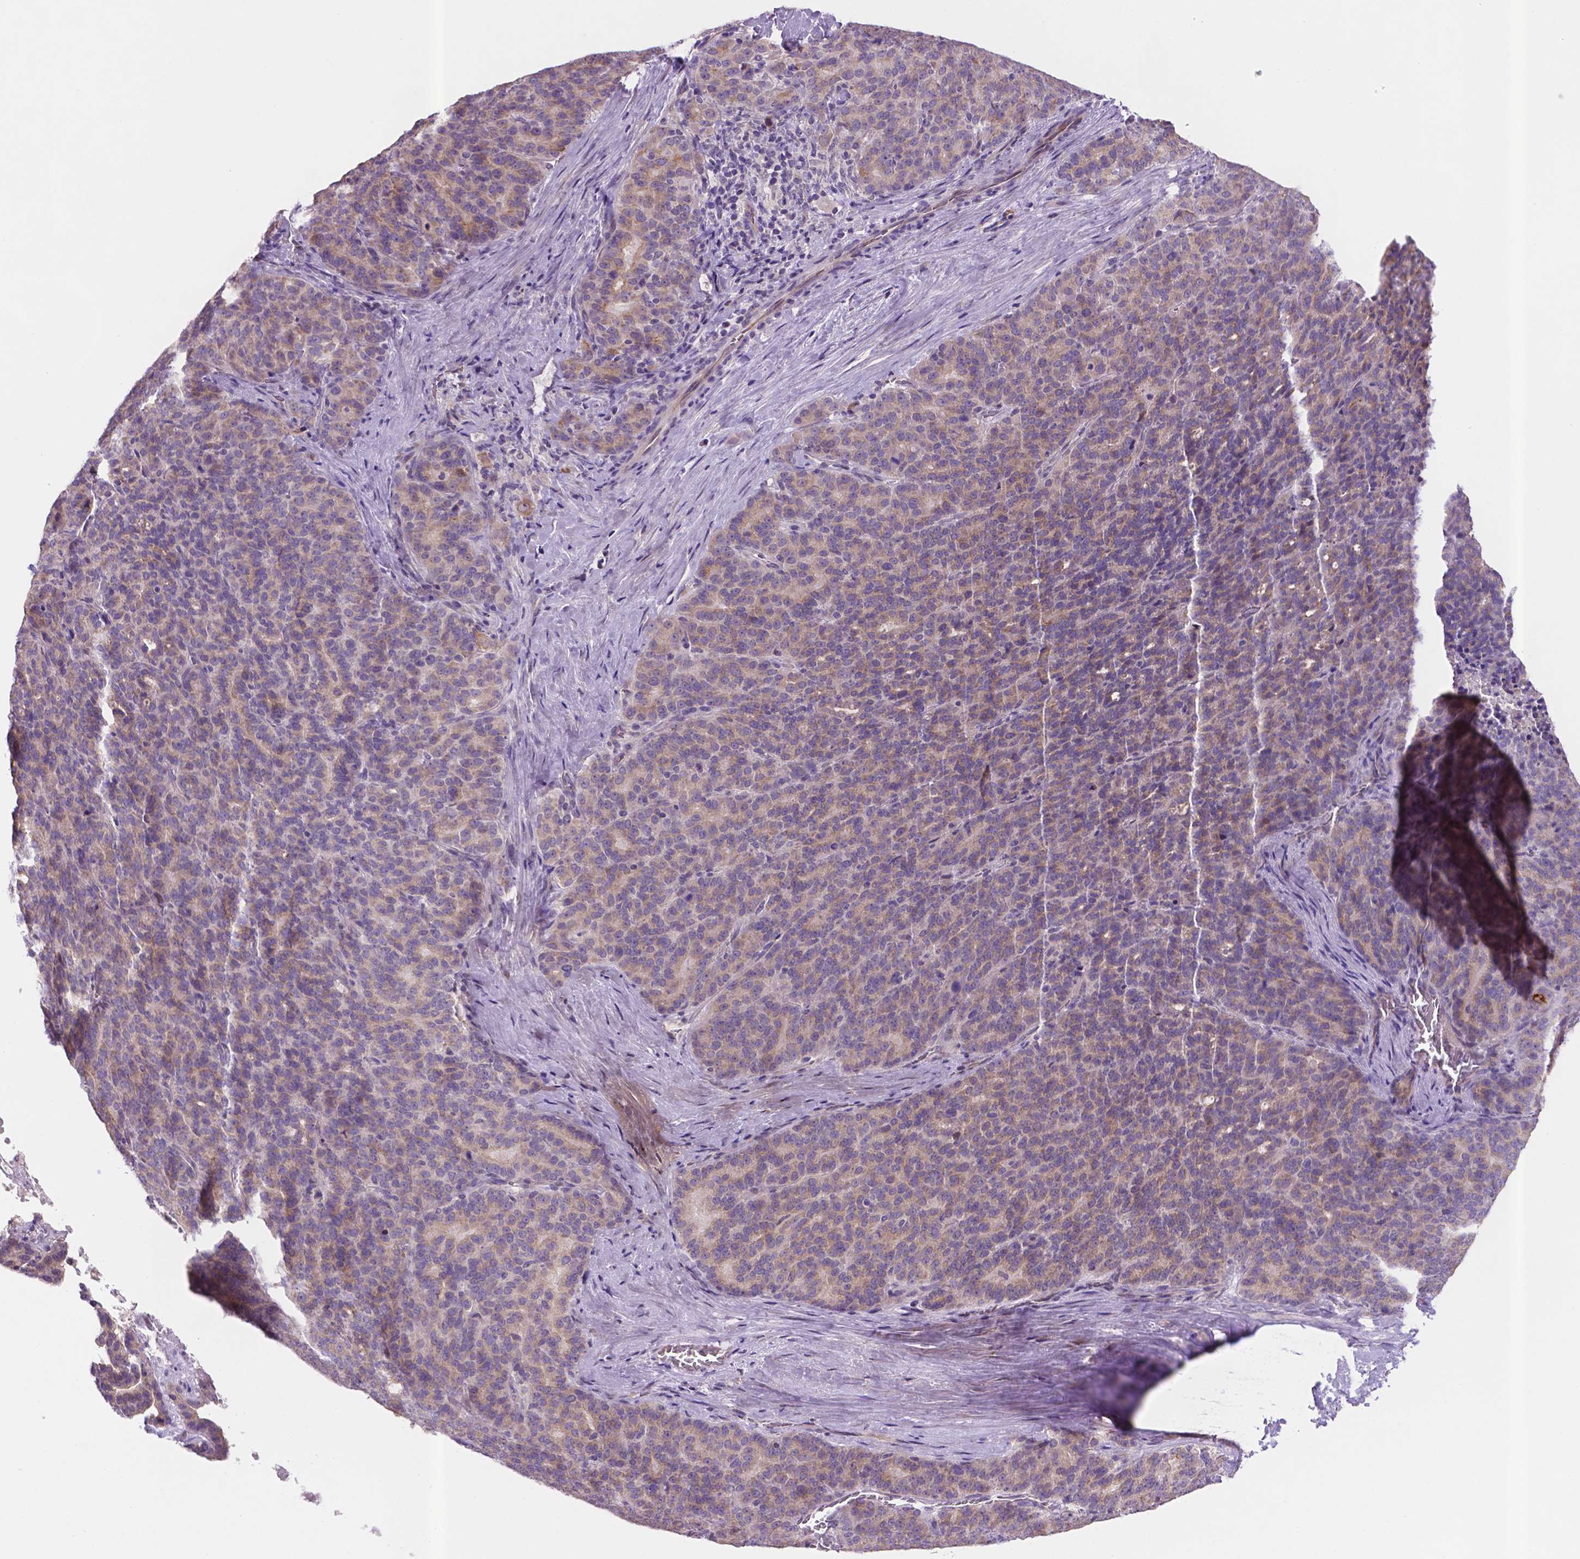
{"staining": {"intensity": "weak", "quantity": ">75%", "location": "cytoplasmic/membranous"}, "tissue": "liver cancer", "cell_type": "Tumor cells", "image_type": "cancer", "snomed": [{"axis": "morphology", "description": "Cholangiocarcinoma"}, {"axis": "topography", "description": "Liver"}], "caption": "Liver cancer tissue shows weak cytoplasmic/membranous expression in approximately >75% of tumor cells", "gene": "TM4SF20", "patient": {"sex": "female", "age": 47}}